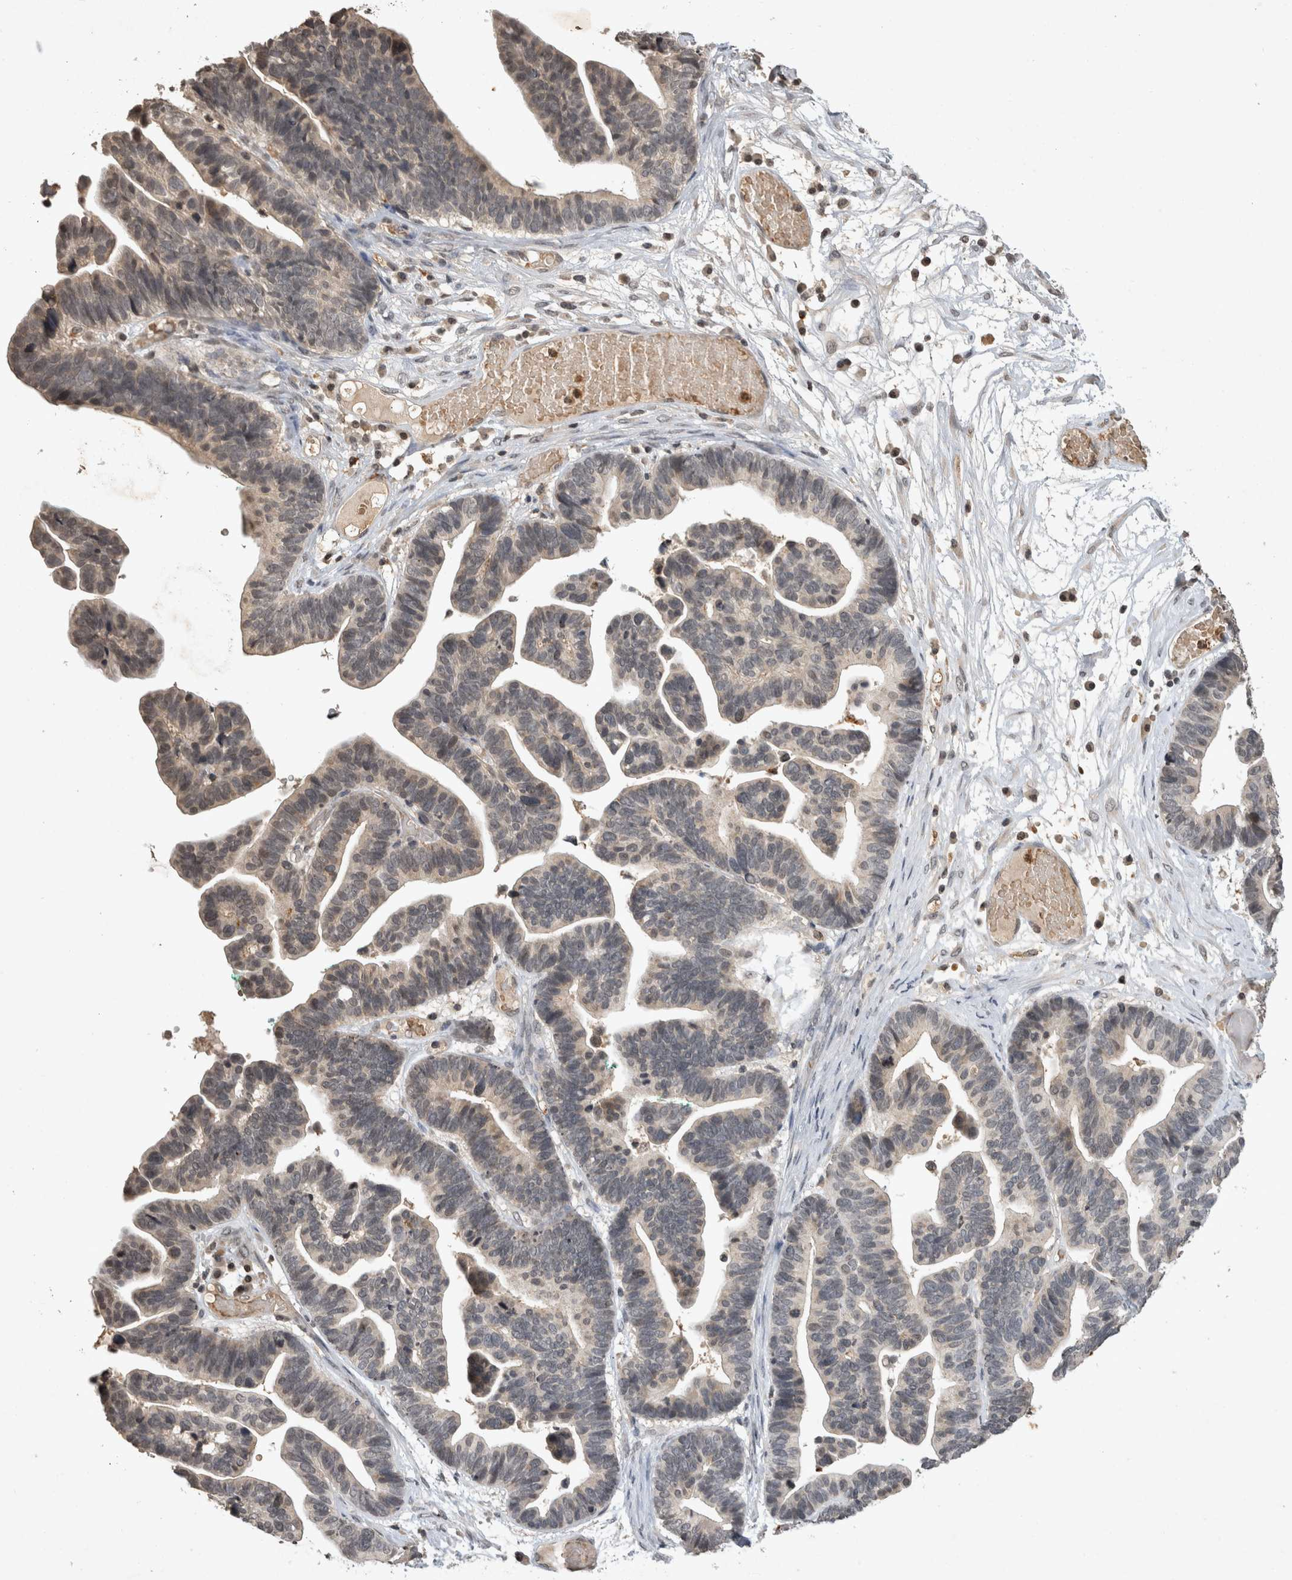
{"staining": {"intensity": "negative", "quantity": "none", "location": "none"}, "tissue": "ovarian cancer", "cell_type": "Tumor cells", "image_type": "cancer", "snomed": [{"axis": "morphology", "description": "Cystadenocarcinoma, serous, NOS"}, {"axis": "topography", "description": "Ovary"}], "caption": "A histopathology image of human ovarian cancer is negative for staining in tumor cells. Brightfield microscopy of IHC stained with DAB (brown) and hematoxylin (blue), captured at high magnification.", "gene": "HRK", "patient": {"sex": "female", "age": 56}}